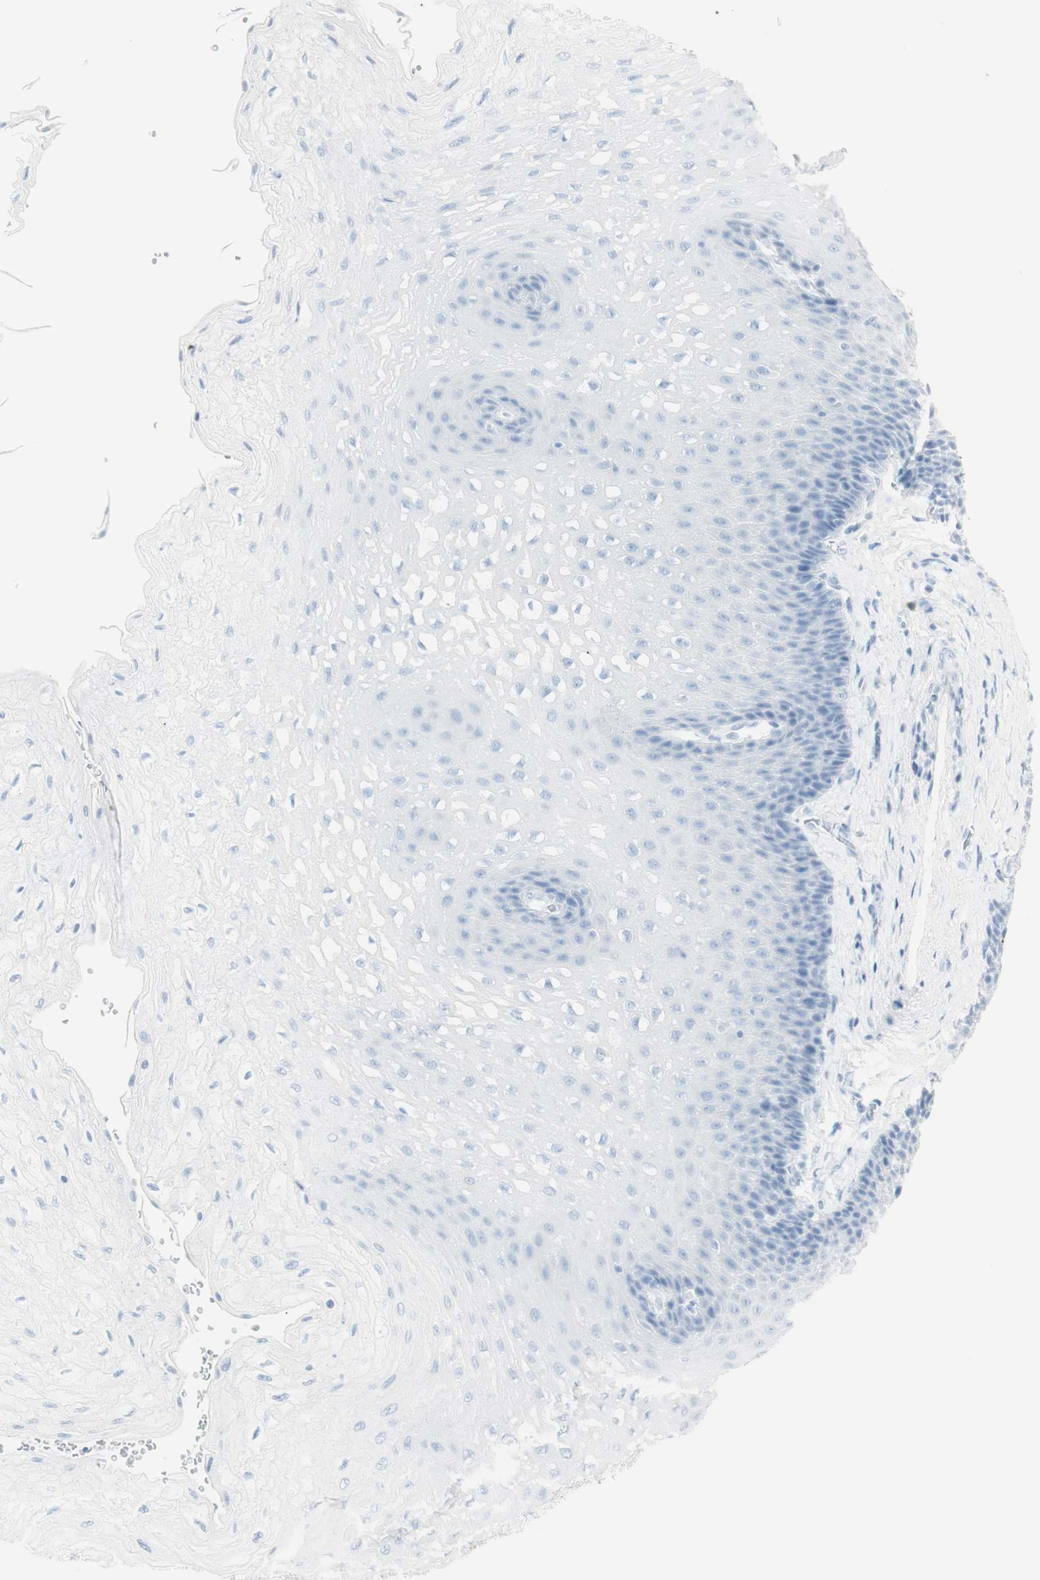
{"staining": {"intensity": "negative", "quantity": "none", "location": "none"}, "tissue": "esophagus", "cell_type": "Squamous epithelial cells", "image_type": "normal", "snomed": [{"axis": "morphology", "description": "Normal tissue, NOS"}, {"axis": "topography", "description": "Esophagus"}], "caption": "High magnification brightfield microscopy of normal esophagus stained with DAB (brown) and counterstained with hematoxylin (blue): squamous epithelial cells show no significant positivity.", "gene": "NAPSA", "patient": {"sex": "female", "age": 72}}